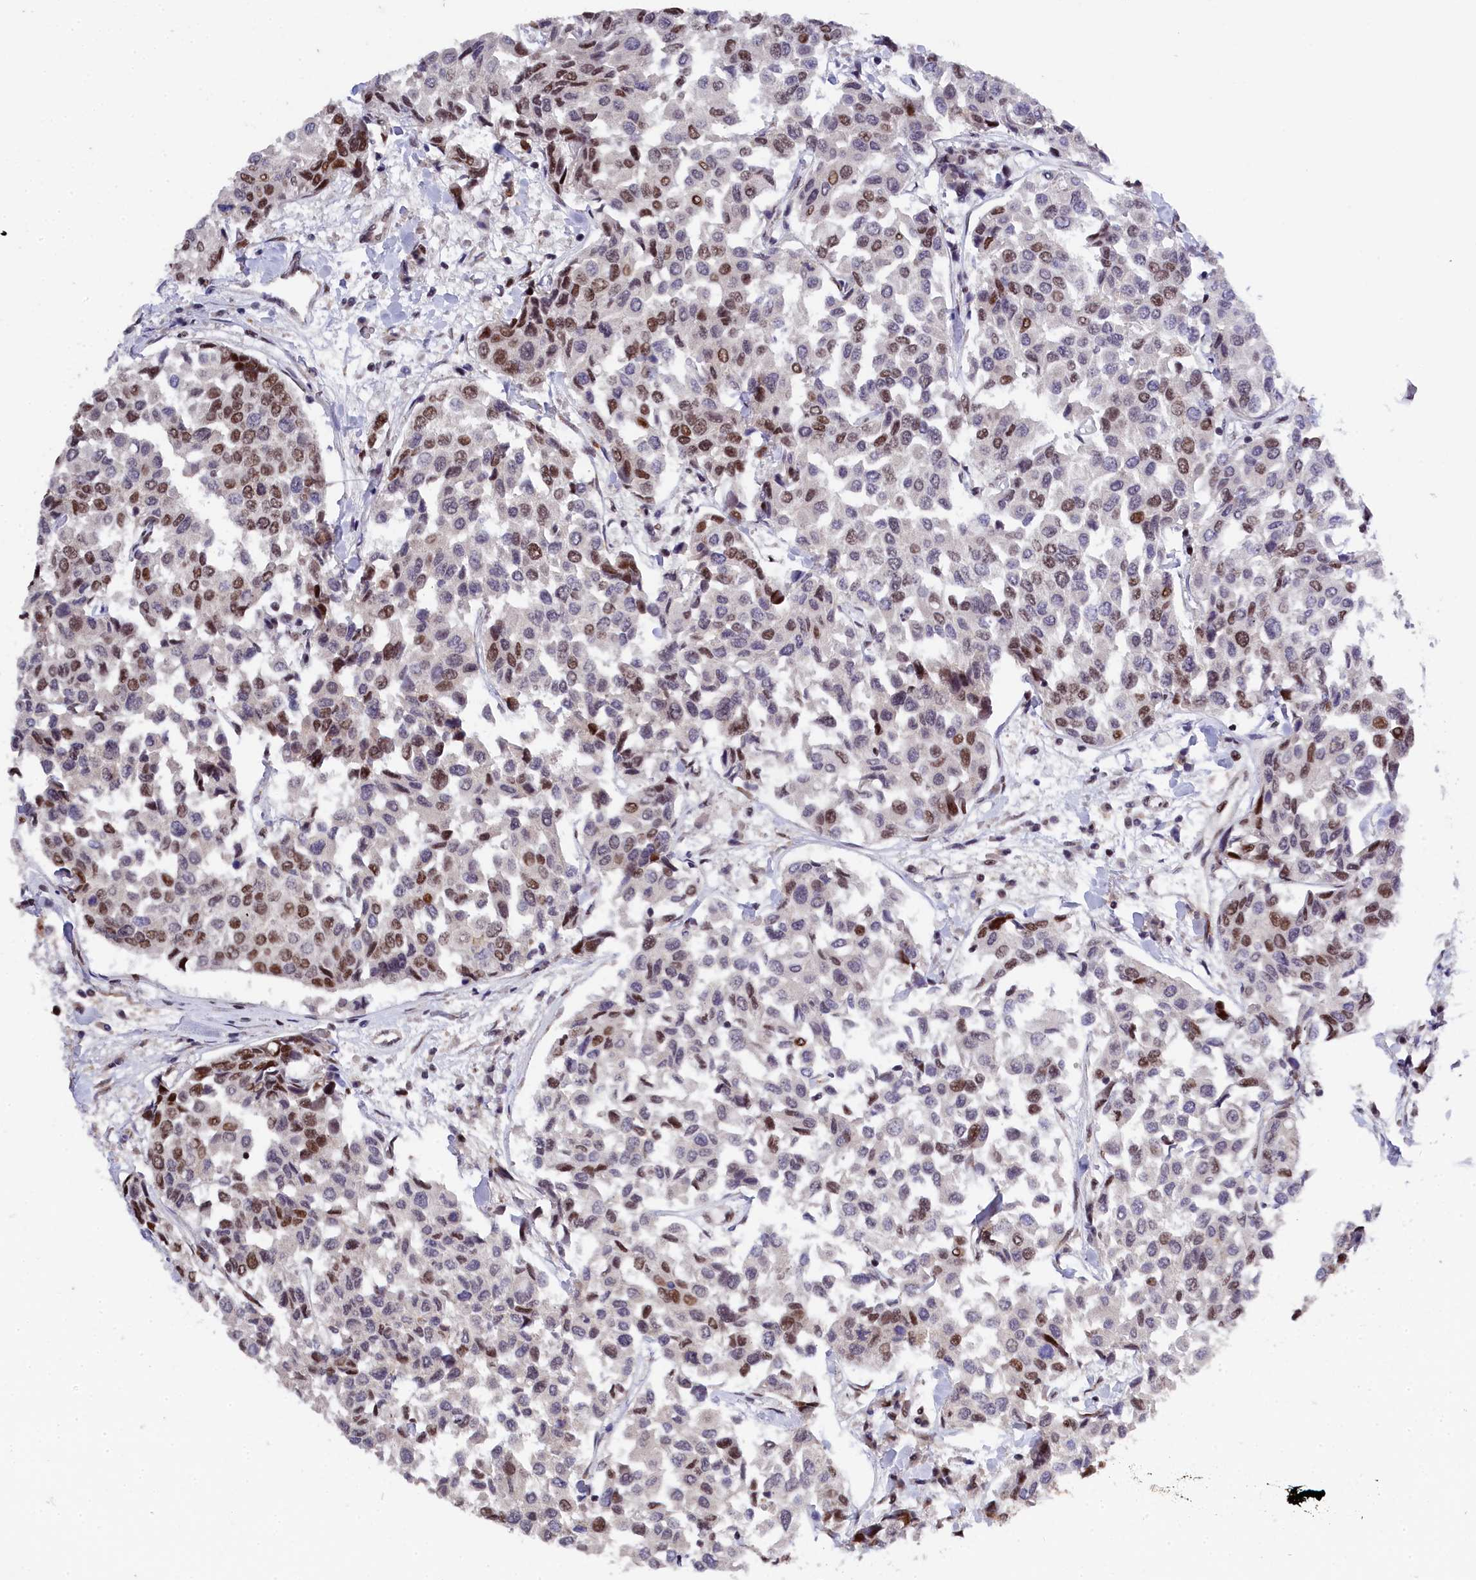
{"staining": {"intensity": "moderate", "quantity": "25%-75%", "location": "nuclear"}, "tissue": "breast cancer", "cell_type": "Tumor cells", "image_type": "cancer", "snomed": [{"axis": "morphology", "description": "Duct carcinoma"}, {"axis": "topography", "description": "Breast"}], "caption": "IHC of breast cancer (invasive ductal carcinoma) reveals medium levels of moderate nuclear staining in about 25%-75% of tumor cells.", "gene": "ADIG", "patient": {"sex": "female", "age": 55}}